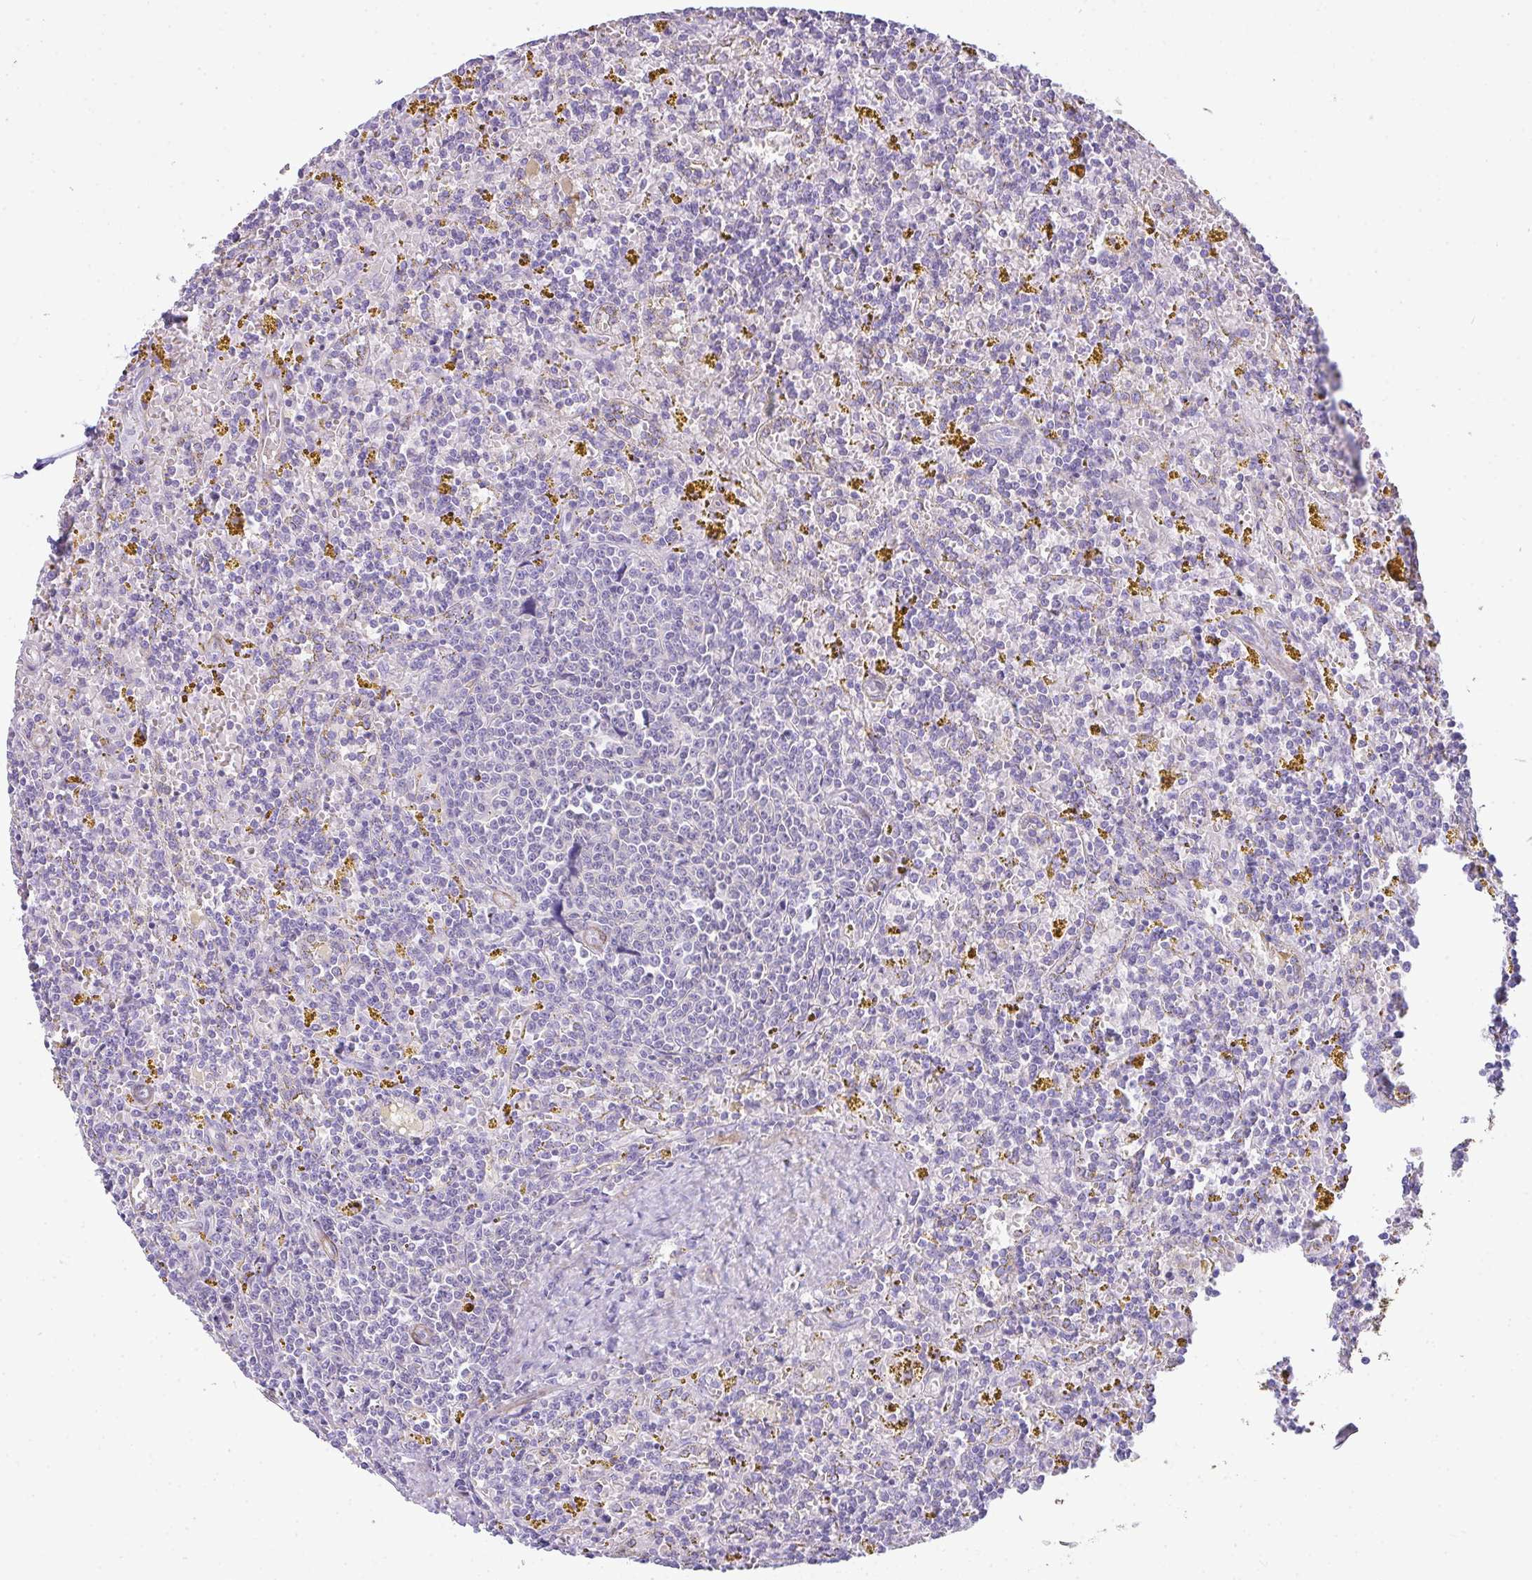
{"staining": {"intensity": "negative", "quantity": "none", "location": "none"}, "tissue": "lymphoma", "cell_type": "Tumor cells", "image_type": "cancer", "snomed": [{"axis": "morphology", "description": "Malignant lymphoma, non-Hodgkin's type, Low grade"}, {"axis": "topography", "description": "Spleen"}, {"axis": "topography", "description": "Lymph node"}], "caption": "The photomicrograph exhibits no significant expression in tumor cells of lymphoma.", "gene": "CDRT15", "patient": {"sex": "female", "age": 66}}